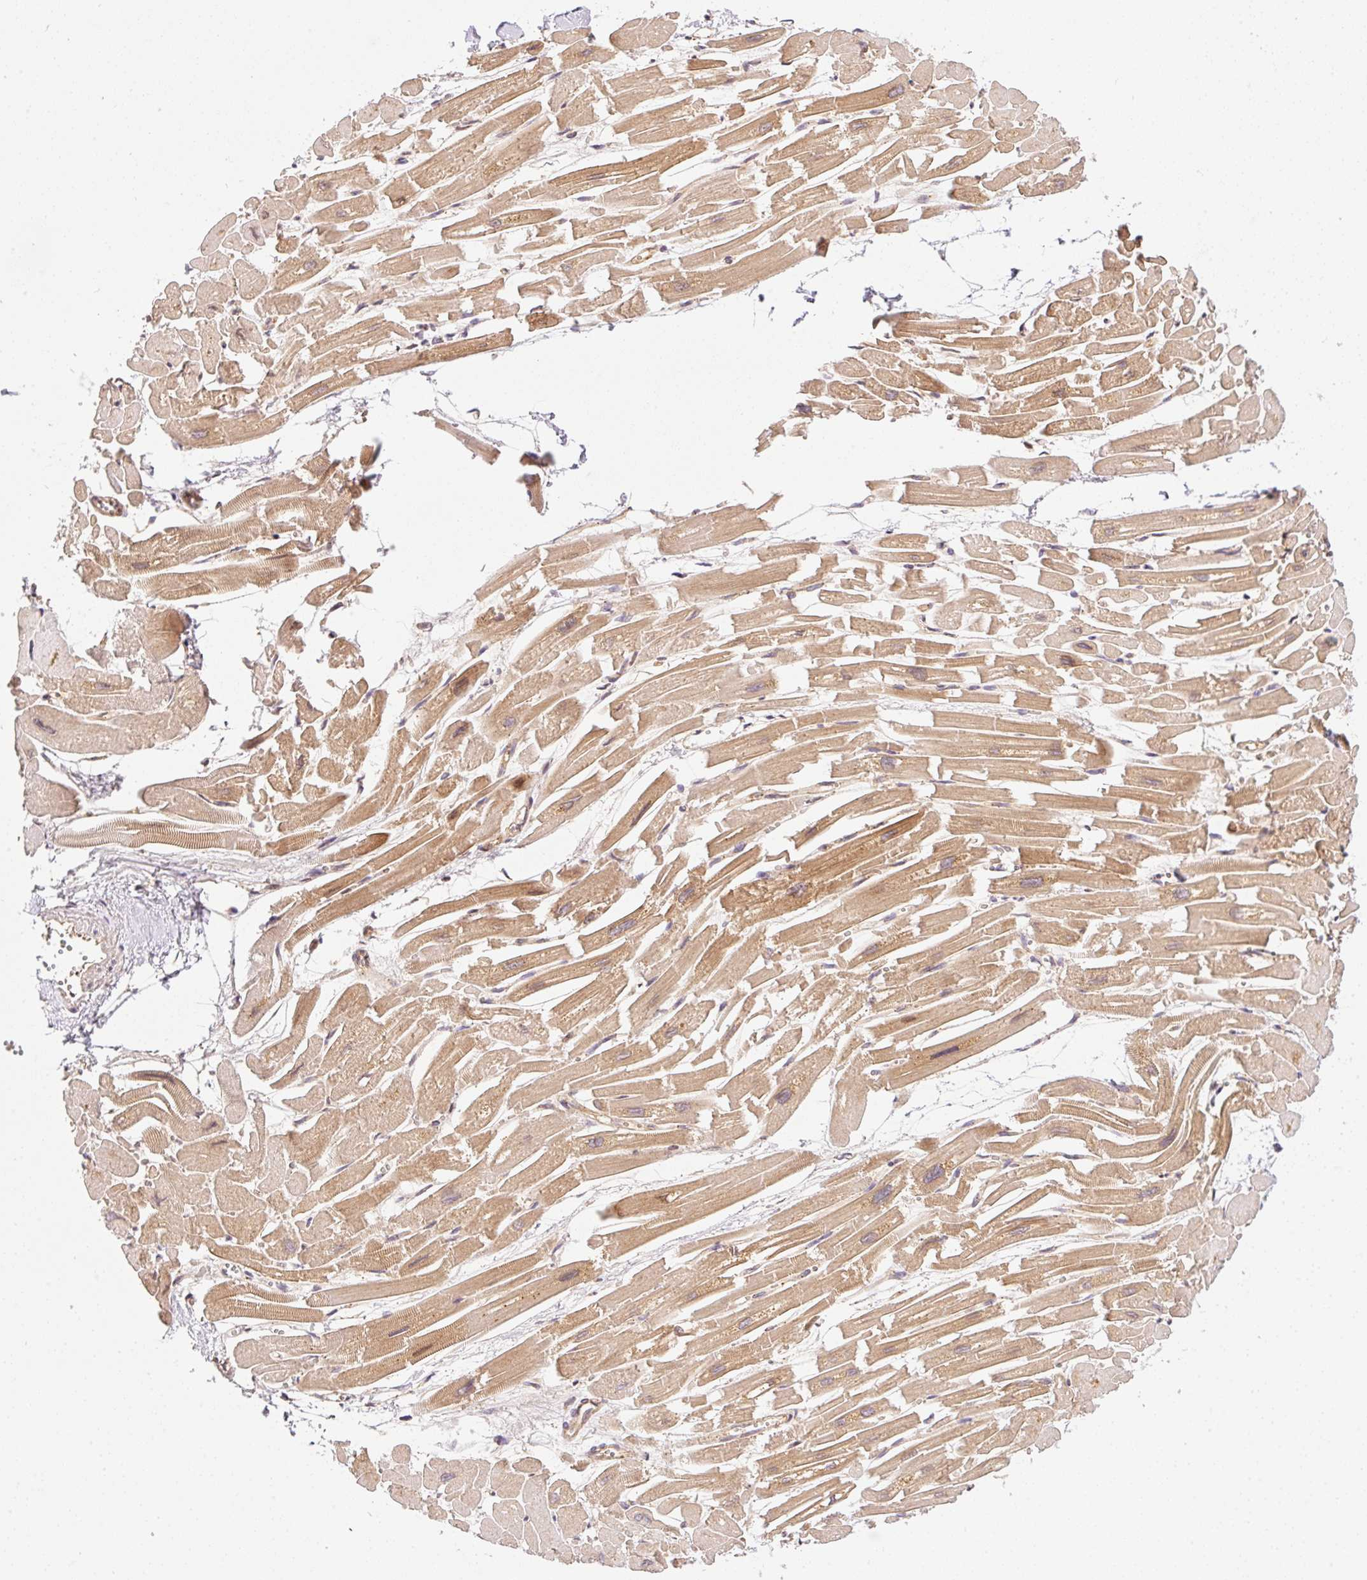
{"staining": {"intensity": "moderate", "quantity": ">75%", "location": "cytoplasmic/membranous,nuclear"}, "tissue": "heart muscle", "cell_type": "Cardiomyocytes", "image_type": "normal", "snomed": [{"axis": "morphology", "description": "Normal tissue, NOS"}, {"axis": "topography", "description": "Heart"}], "caption": "Immunohistochemical staining of unremarkable human heart muscle reveals >75% levels of moderate cytoplasmic/membranous,nuclear protein staining in approximately >75% of cardiomyocytes.", "gene": "GPR139", "patient": {"sex": "male", "age": 54}}